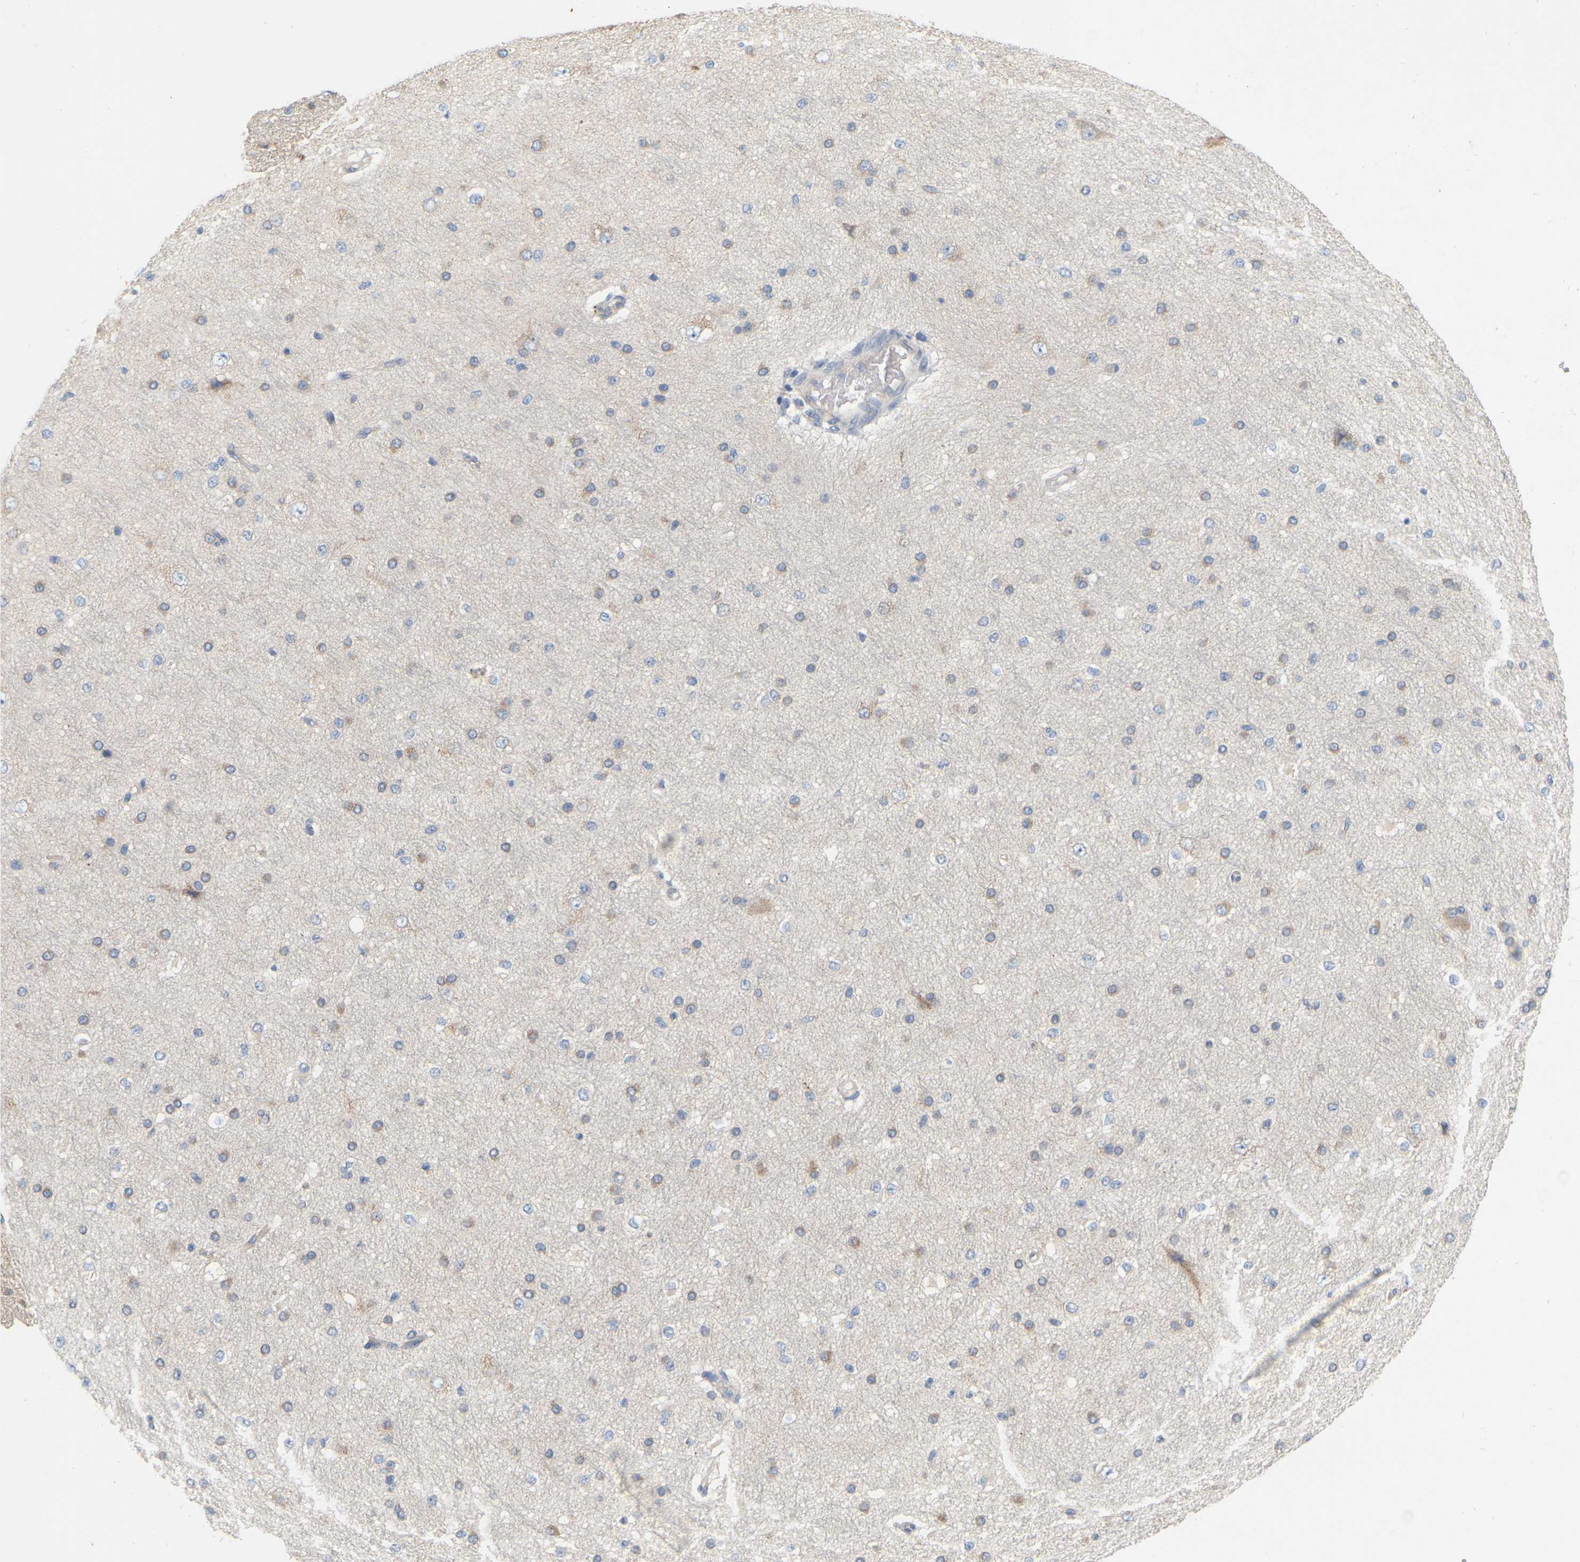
{"staining": {"intensity": "negative", "quantity": "none", "location": "none"}, "tissue": "cerebral cortex", "cell_type": "Endothelial cells", "image_type": "normal", "snomed": [{"axis": "morphology", "description": "Normal tissue, NOS"}, {"axis": "morphology", "description": "Developmental malformation"}, {"axis": "topography", "description": "Cerebral cortex"}], "caption": "DAB (3,3'-diaminobenzidine) immunohistochemical staining of benign cerebral cortex exhibits no significant staining in endothelial cells.", "gene": "MINDY4", "patient": {"sex": "female", "age": 30}}